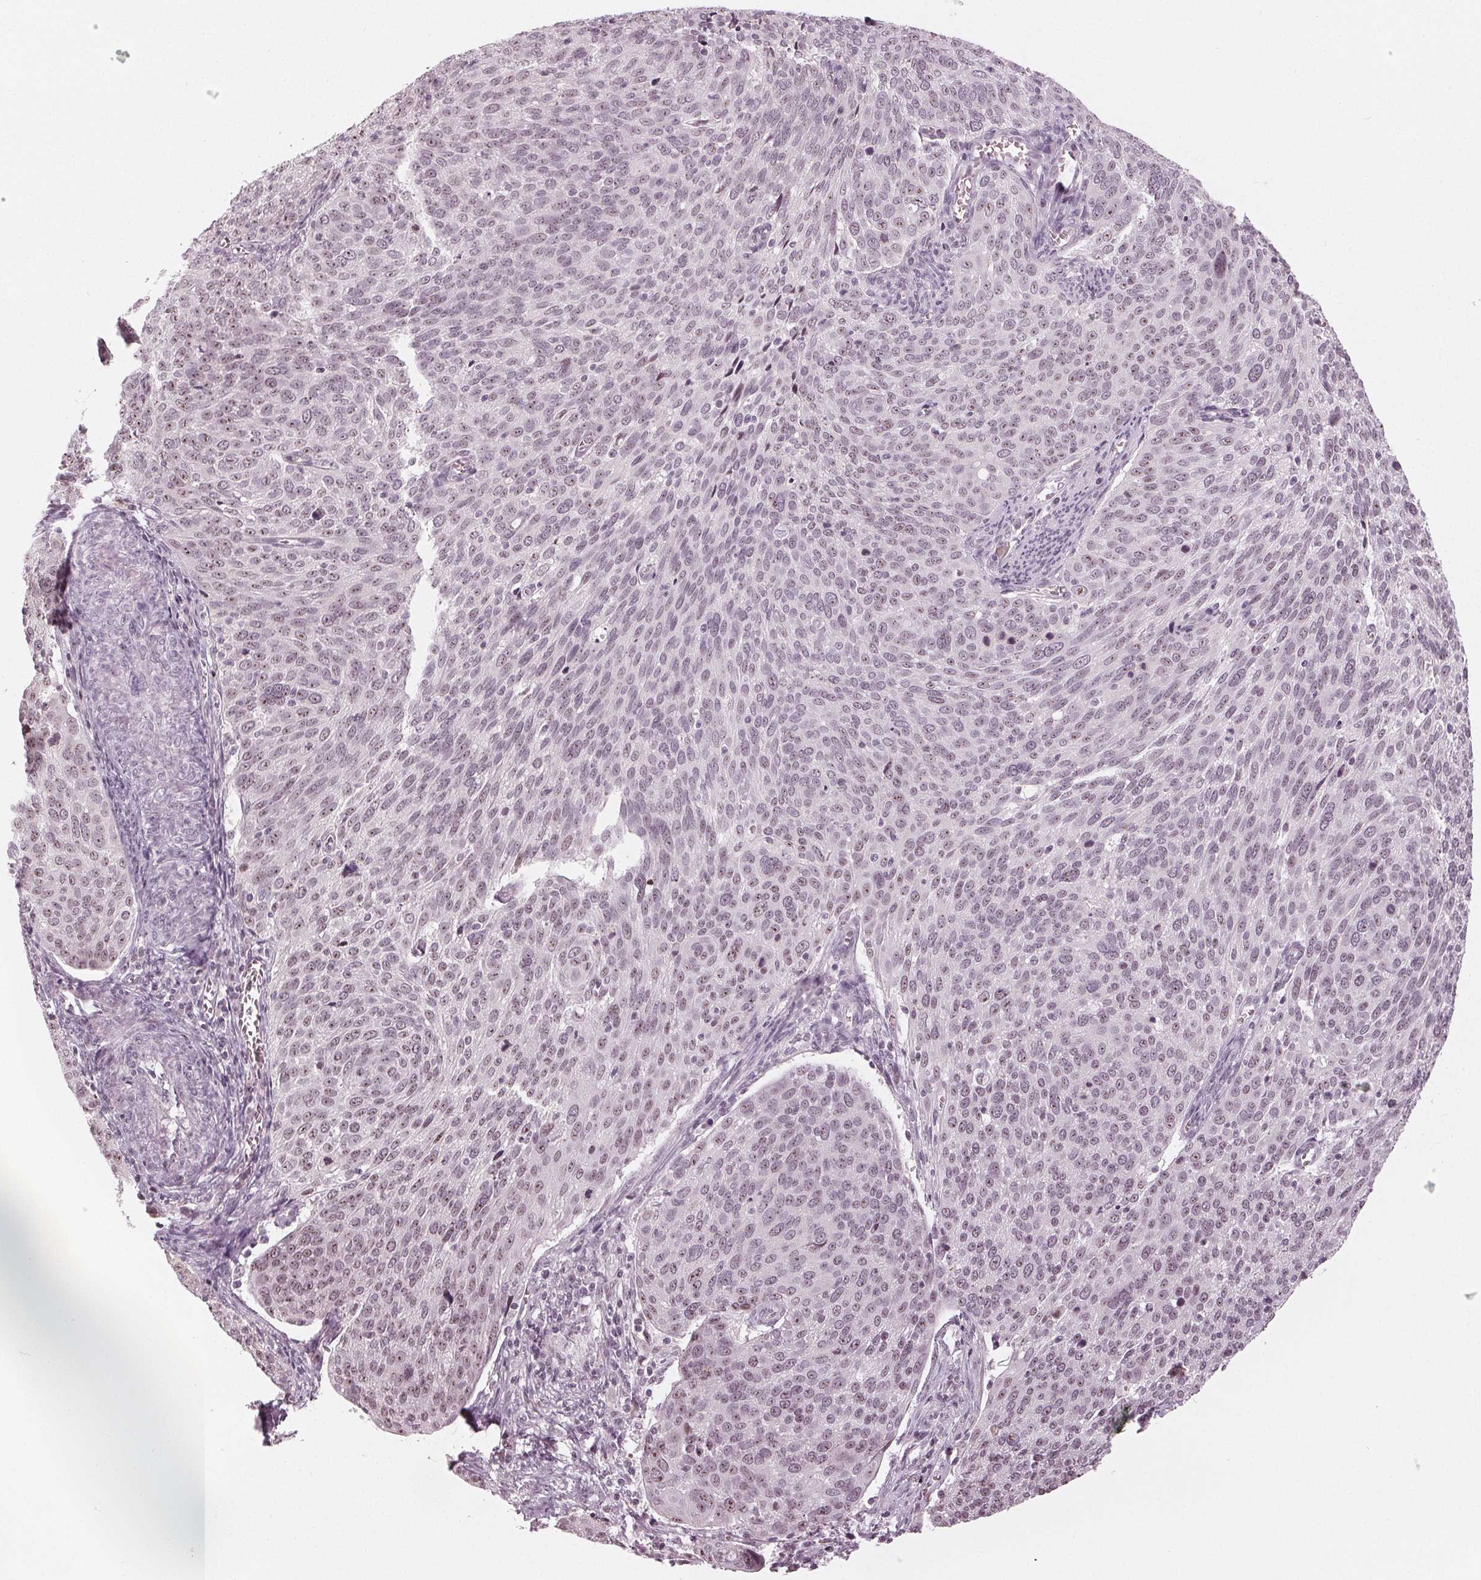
{"staining": {"intensity": "weak", "quantity": "<25%", "location": "nuclear"}, "tissue": "cervical cancer", "cell_type": "Tumor cells", "image_type": "cancer", "snomed": [{"axis": "morphology", "description": "Squamous cell carcinoma, NOS"}, {"axis": "topography", "description": "Cervix"}], "caption": "Immunohistochemistry photomicrograph of neoplastic tissue: human cervical cancer stained with DAB demonstrates no significant protein expression in tumor cells.", "gene": "ADPRHL1", "patient": {"sex": "female", "age": 39}}